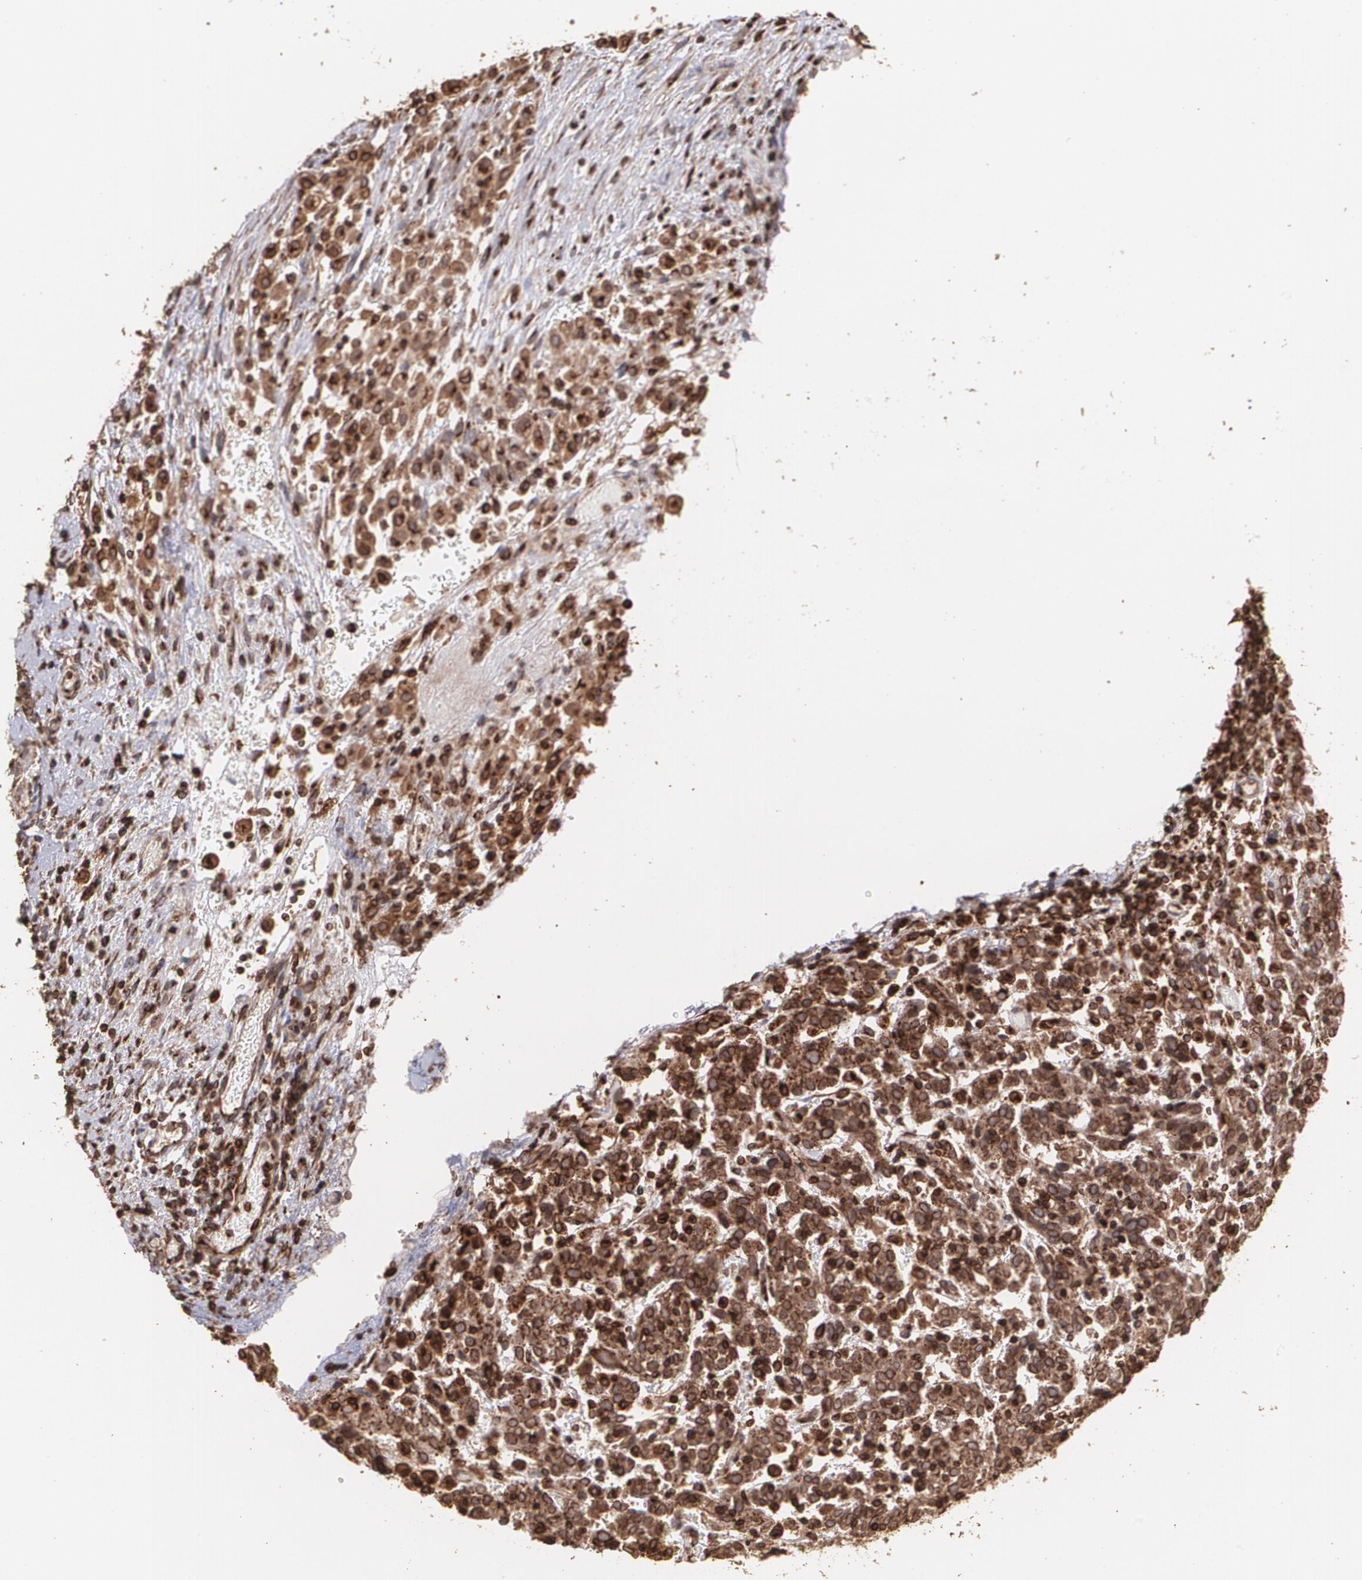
{"staining": {"intensity": "strong", "quantity": ">75%", "location": "cytoplasmic/membranous"}, "tissue": "cervical cancer", "cell_type": "Tumor cells", "image_type": "cancer", "snomed": [{"axis": "morphology", "description": "Normal tissue, NOS"}, {"axis": "morphology", "description": "Squamous cell carcinoma, NOS"}, {"axis": "topography", "description": "Cervix"}], "caption": "Tumor cells demonstrate high levels of strong cytoplasmic/membranous expression in about >75% of cells in human cervical cancer (squamous cell carcinoma).", "gene": "TRIP11", "patient": {"sex": "female", "age": 67}}